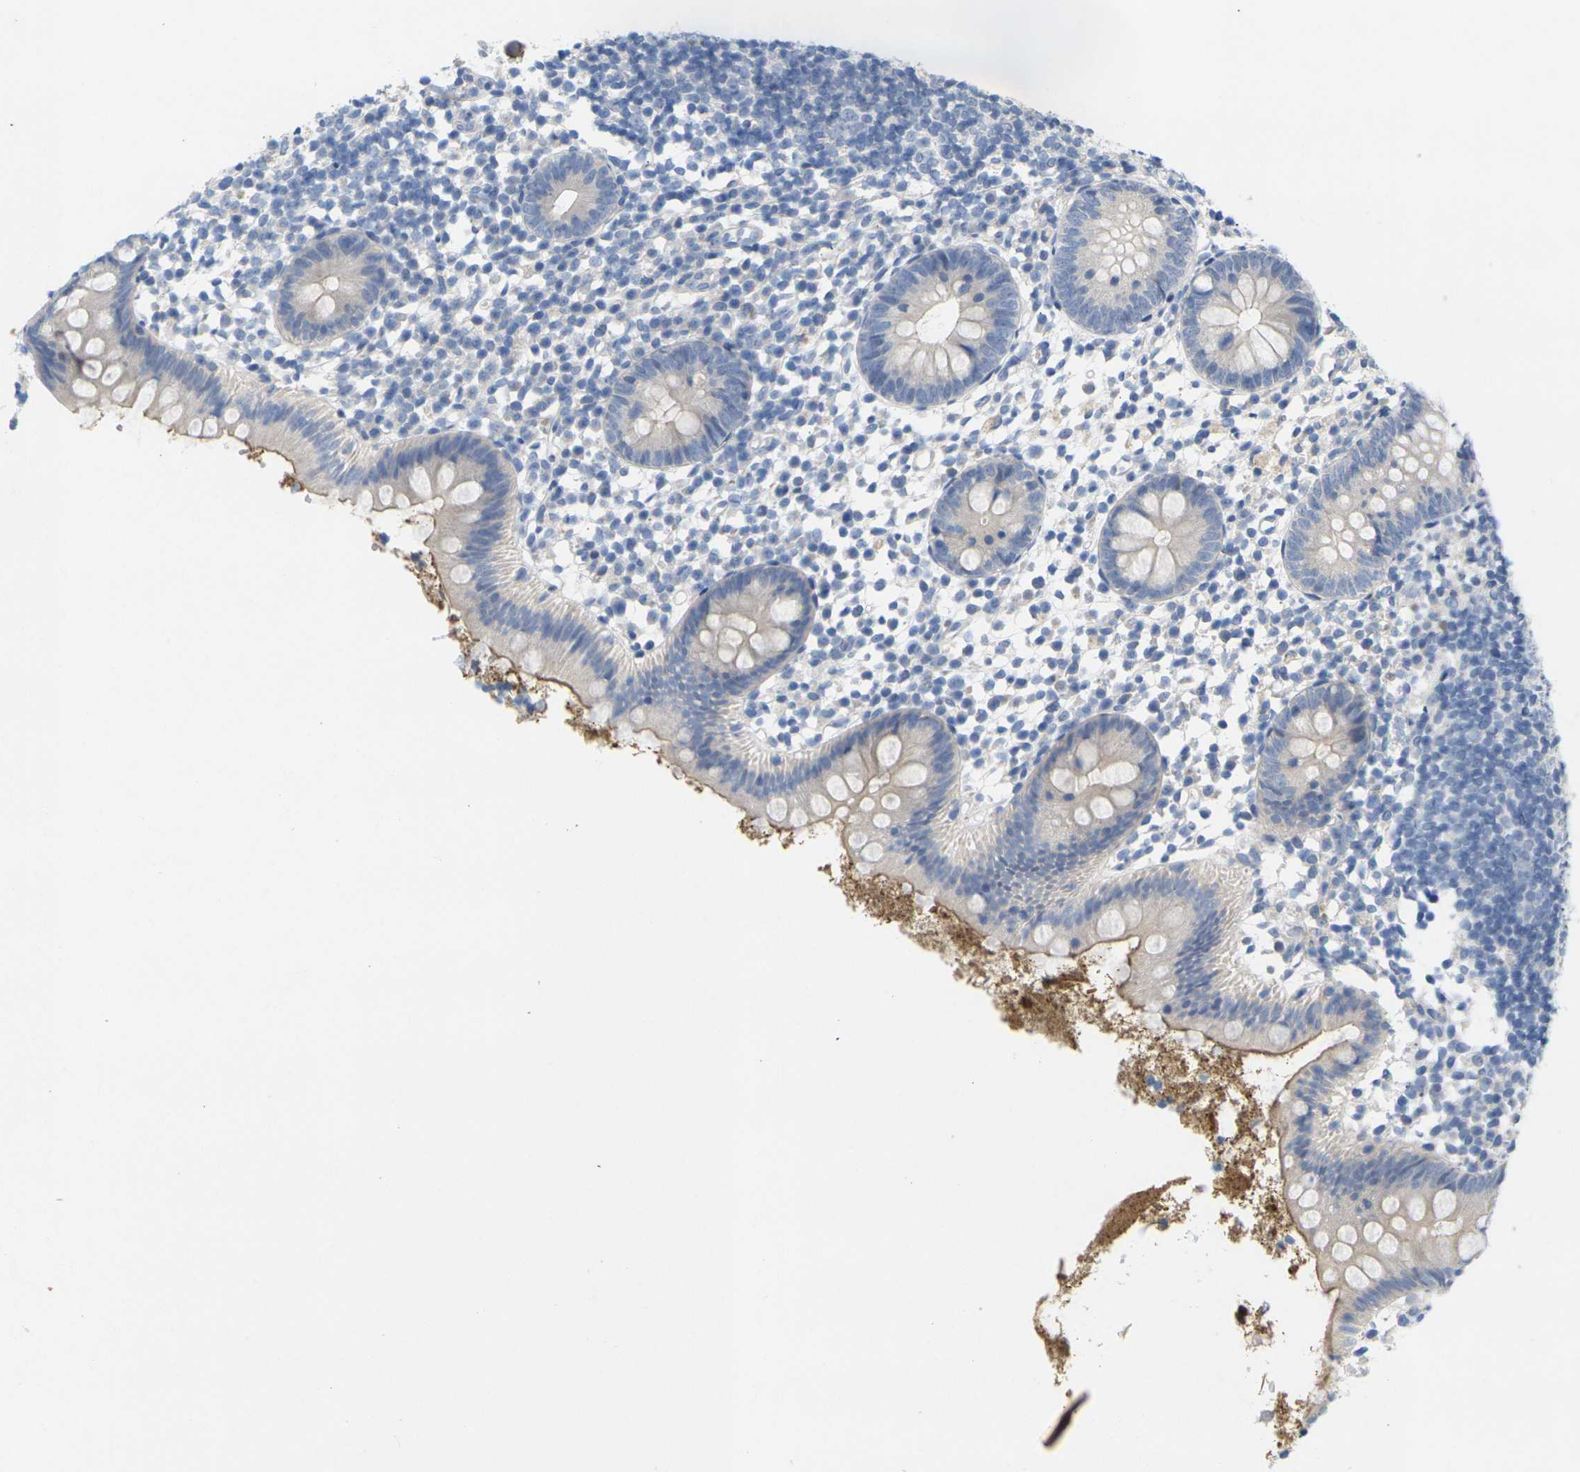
{"staining": {"intensity": "weak", "quantity": "<25%", "location": "cytoplasmic/membranous"}, "tissue": "appendix", "cell_type": "Glandular cells", "image_type": "normal", "snomed": [{"axis": "morphology", "description": "Normal tissue, NOS"}, {"axis": "topography", "description": "Appendix"}], "caption": "A high-resolution histopathology image shows immunohistochemistry staining of normal appendix, which demonstrates no significant expression in glandular cells. Nuclei are stained in blue.", "gene": "TNNI3", "patient": {"sex": "female", "age": 20}}